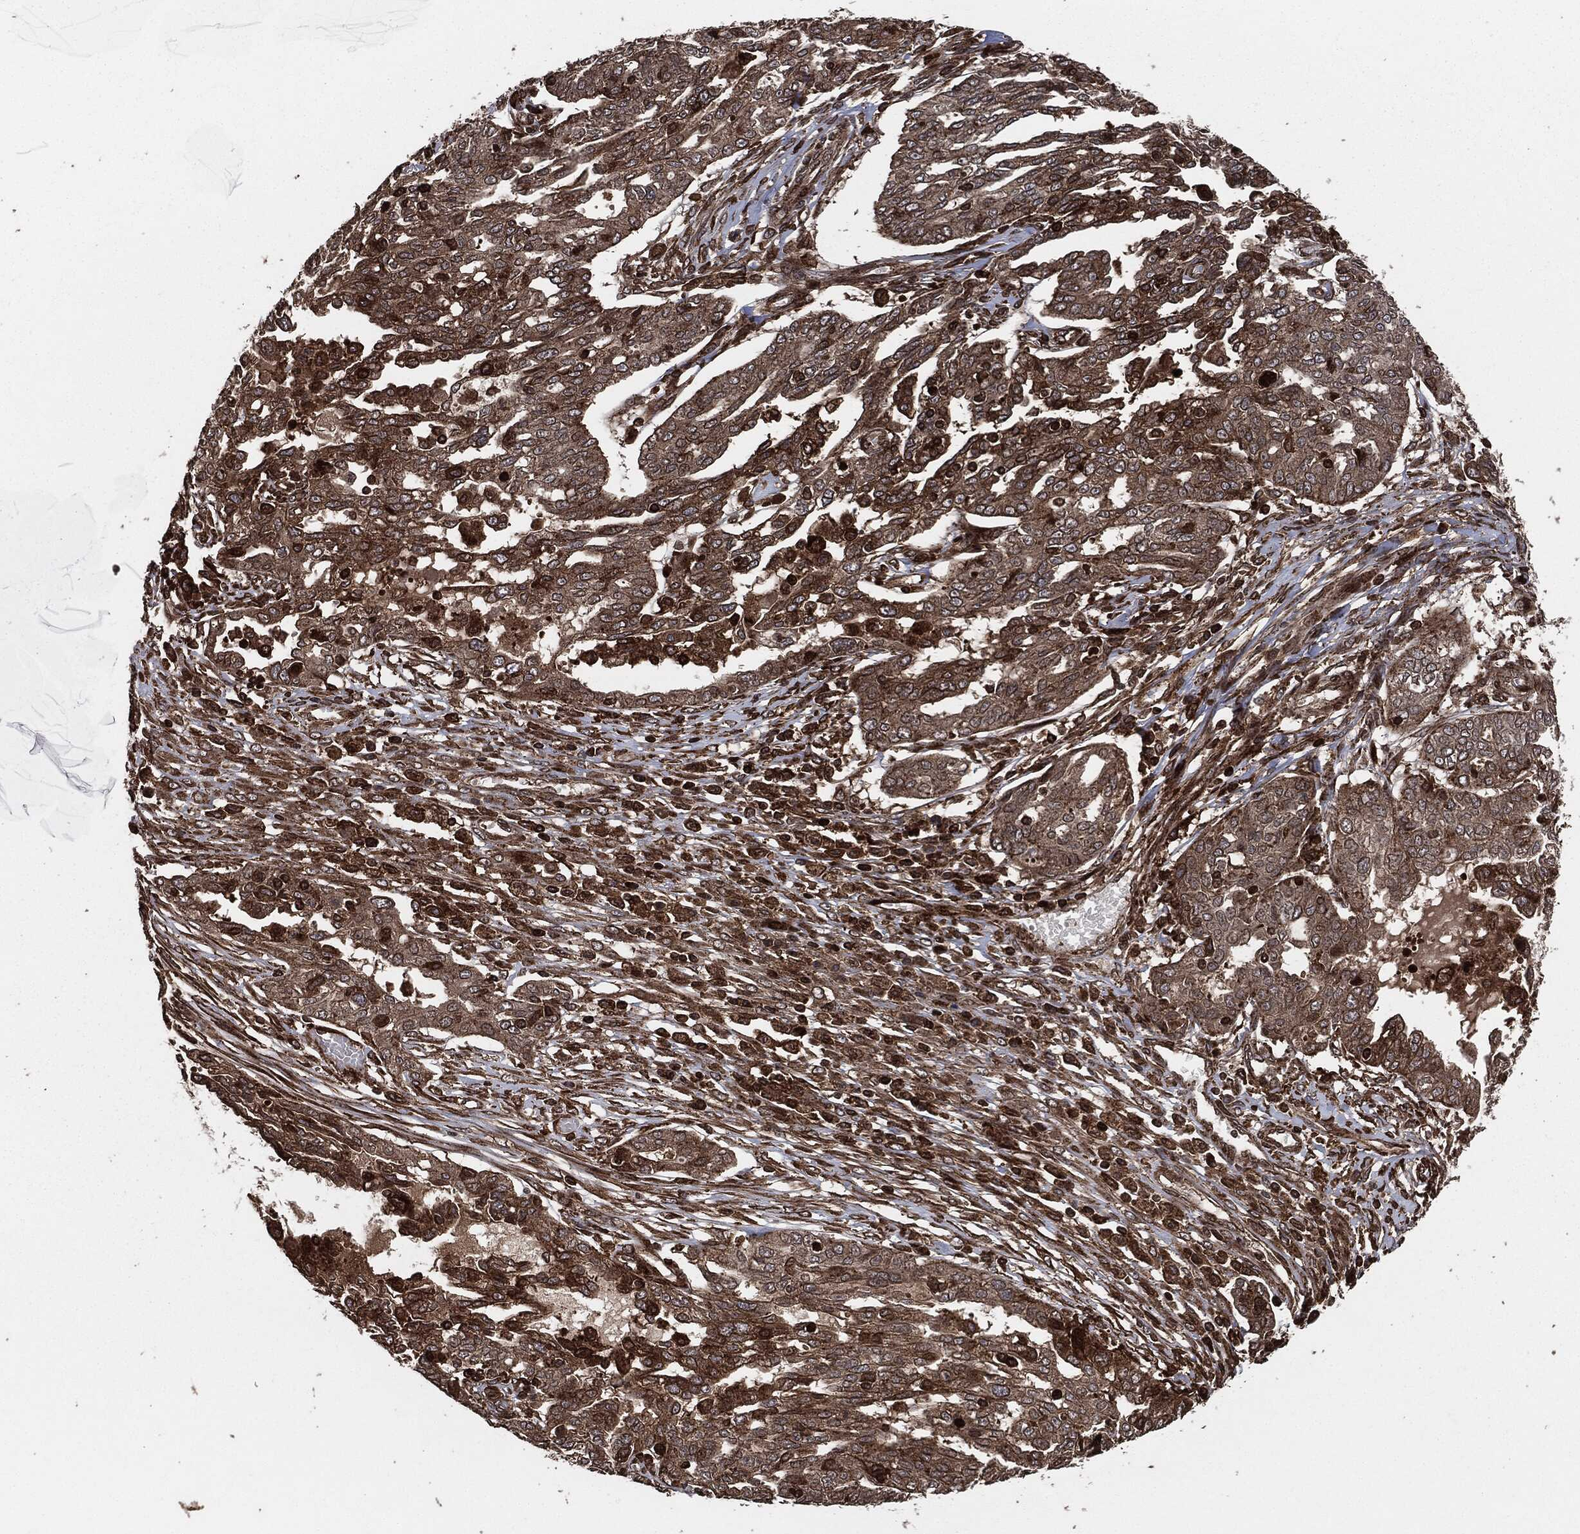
{"staining": {"intensity": "moderate", "quantity": "25%-75%", "location": "cytoplasmic/membranous"}, "tissue": "ovarian cancer", "cell_type": "Tumor cells", "image_type": "cancer", "snomed": [{"axis": "morphology", "description": "Cystadenocarcinoma, serous, NOS"}, {"axis": "topography", "description": "Ovary"}], "caption": "Moderate cytoplasmic/membranous staining is present in about 25%-75% of tumor cells in ovarian serous cystadenocarcinoma.", "gene": "IFIT1", "patient": {"sex": "female", "age": 67}}